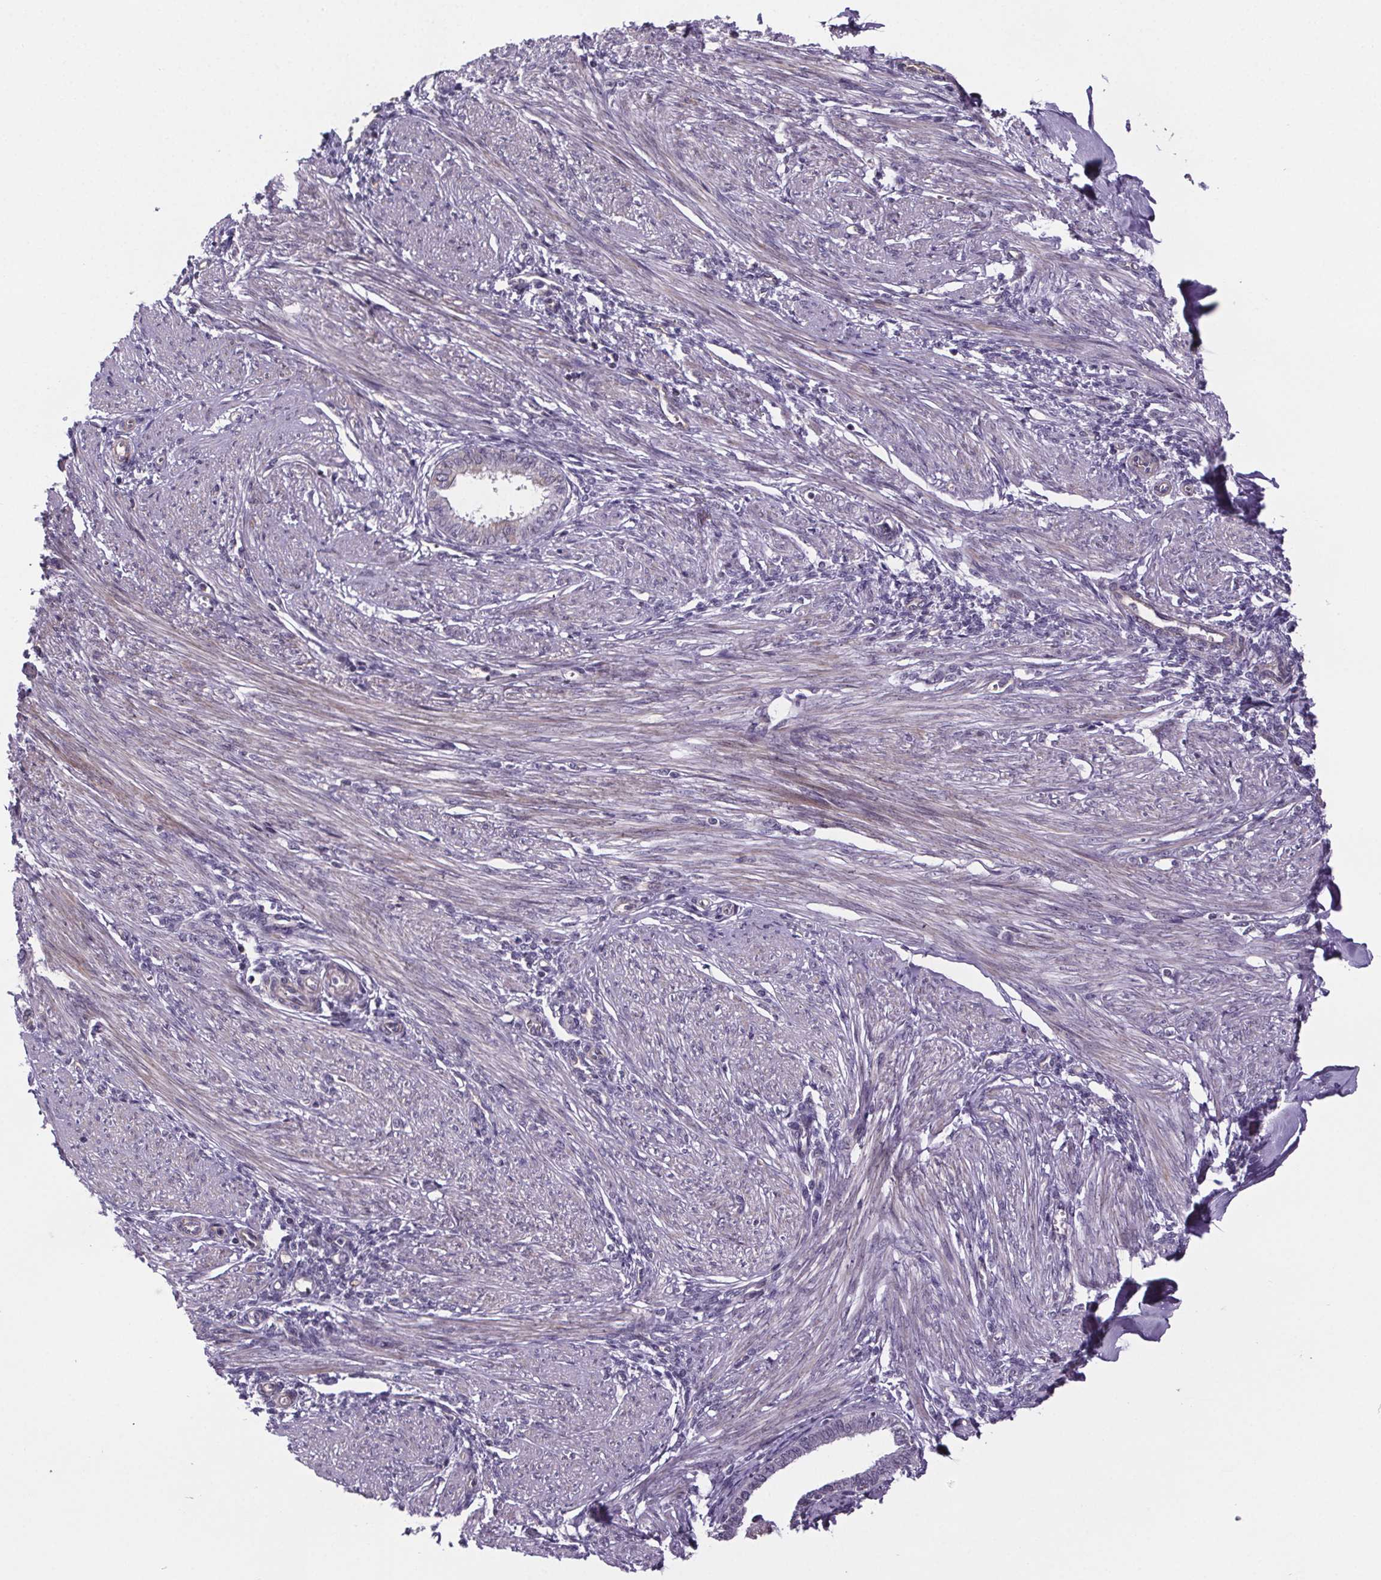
{"staining": {"intensity": "negative", "quantity": "none", "location": "none"}, "tissue": "endometrium", "cell_type": "Cells in endometrial stroma", "image_type": "normal", "snomed": [{"axis": "morphology", "description": "Normal tissue, NOS"}, {"axis": "topography", "description": "Endometrium"}], "caption": "Immunohistochemistry (IHC) histopathology image of normal endometrium: endometrium stained with DAB (3,3'-diaminobenzidine) shows no significant protein expression in cells in endometrial stroma.", "gene": "TTC12", "patient": {"sex": "female", "age": 42}}